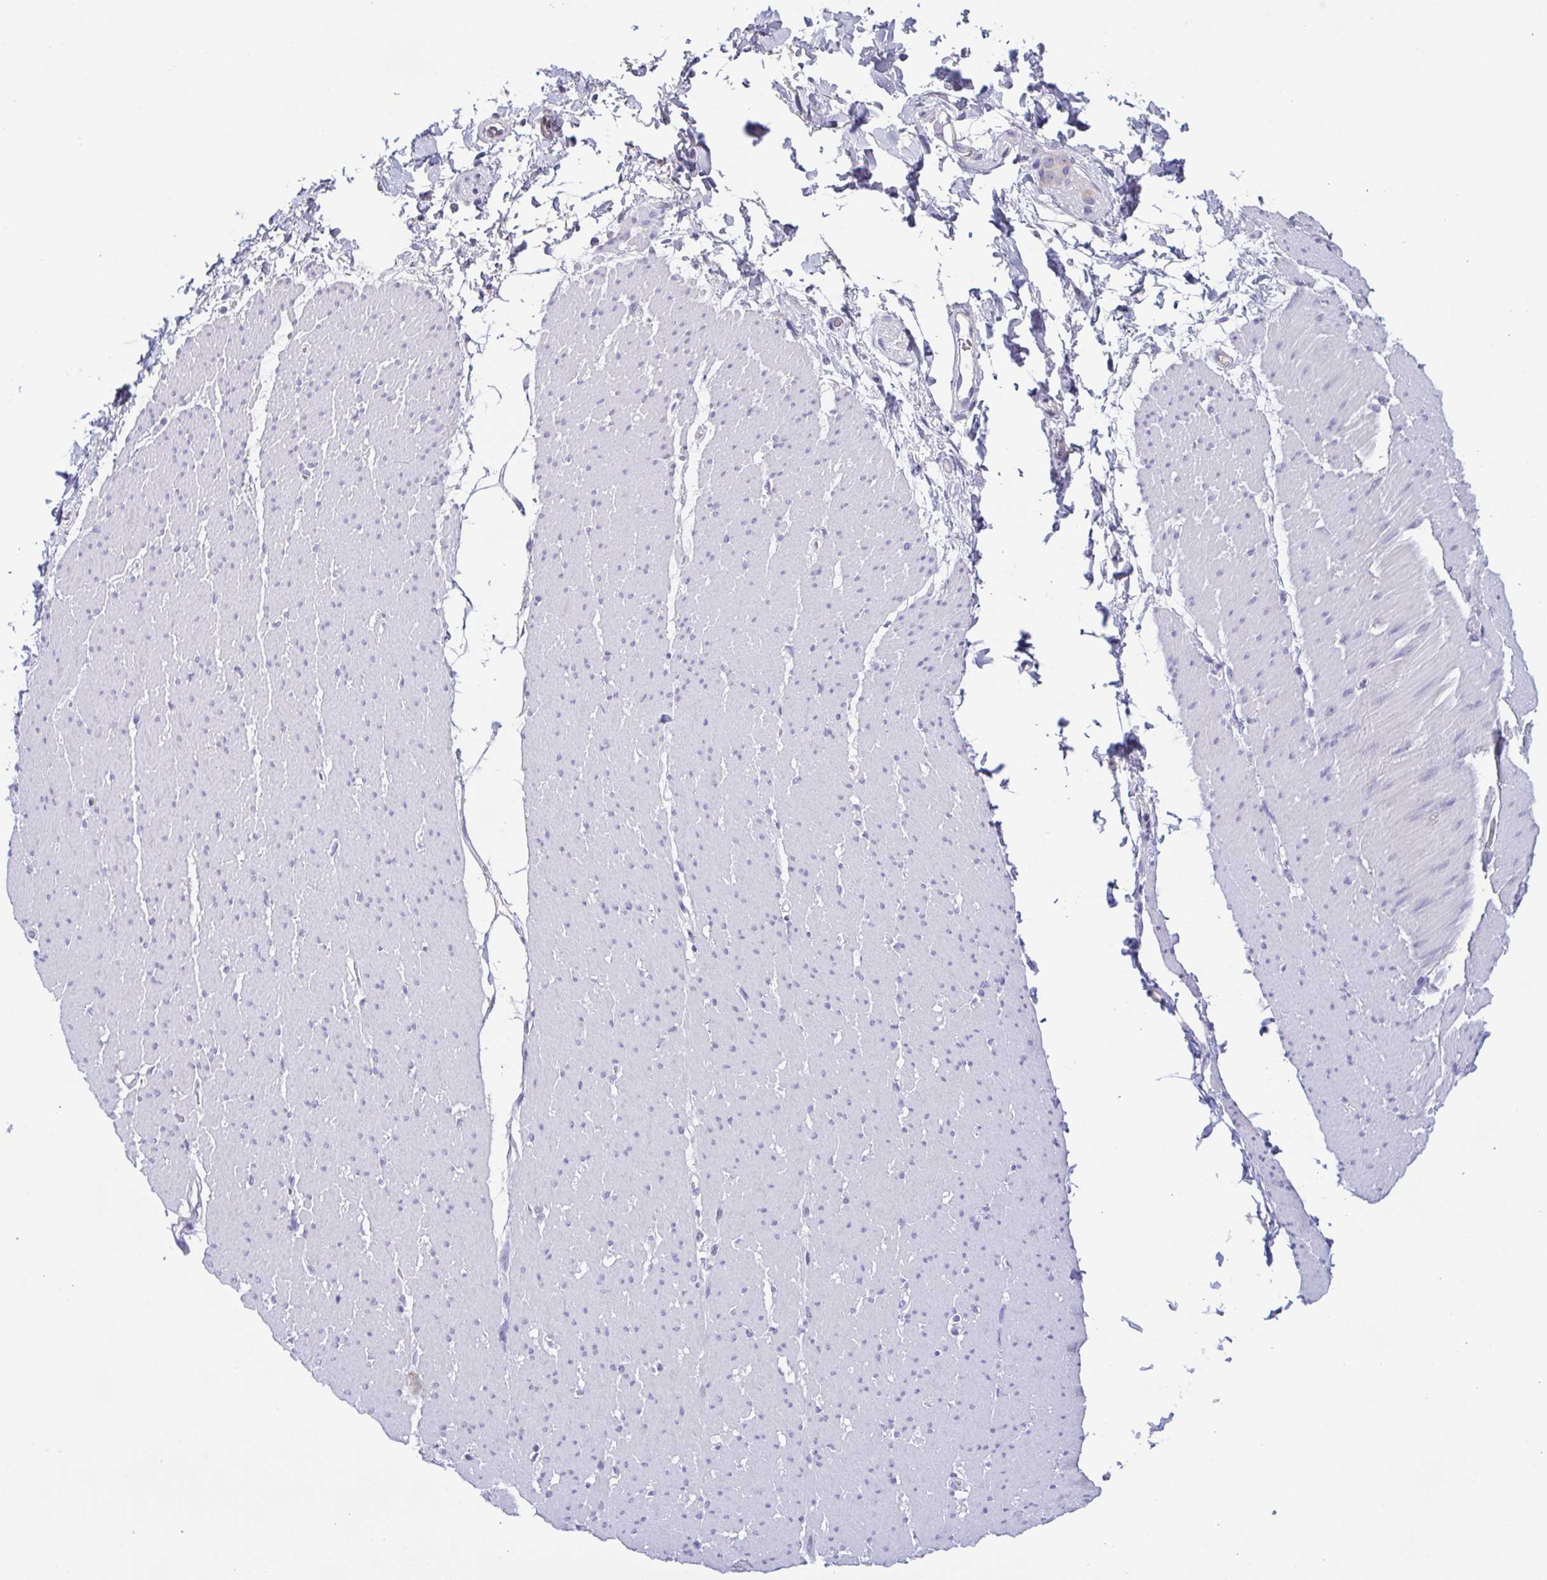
{"staining": {"intensity": "negative", "quantity": "none", "location": "none"}, "tissue": "smooth muscle", "cell_type": "Smooth muscle cells", "image_type": "normal", "snomed": [{"axis": "morphology", "description": "Normal tissue, NOS"}, {"axis": "topography", "description": "Smooth muscle"}, {"axis": "topography", "description": "Rectum"}], "caption": "Immunohistochemistry of benign human smooth muscle reveals no staining in smooth muscle cells.", "gene": "TREH", "patient": {"sex": "male", "age": 53}}